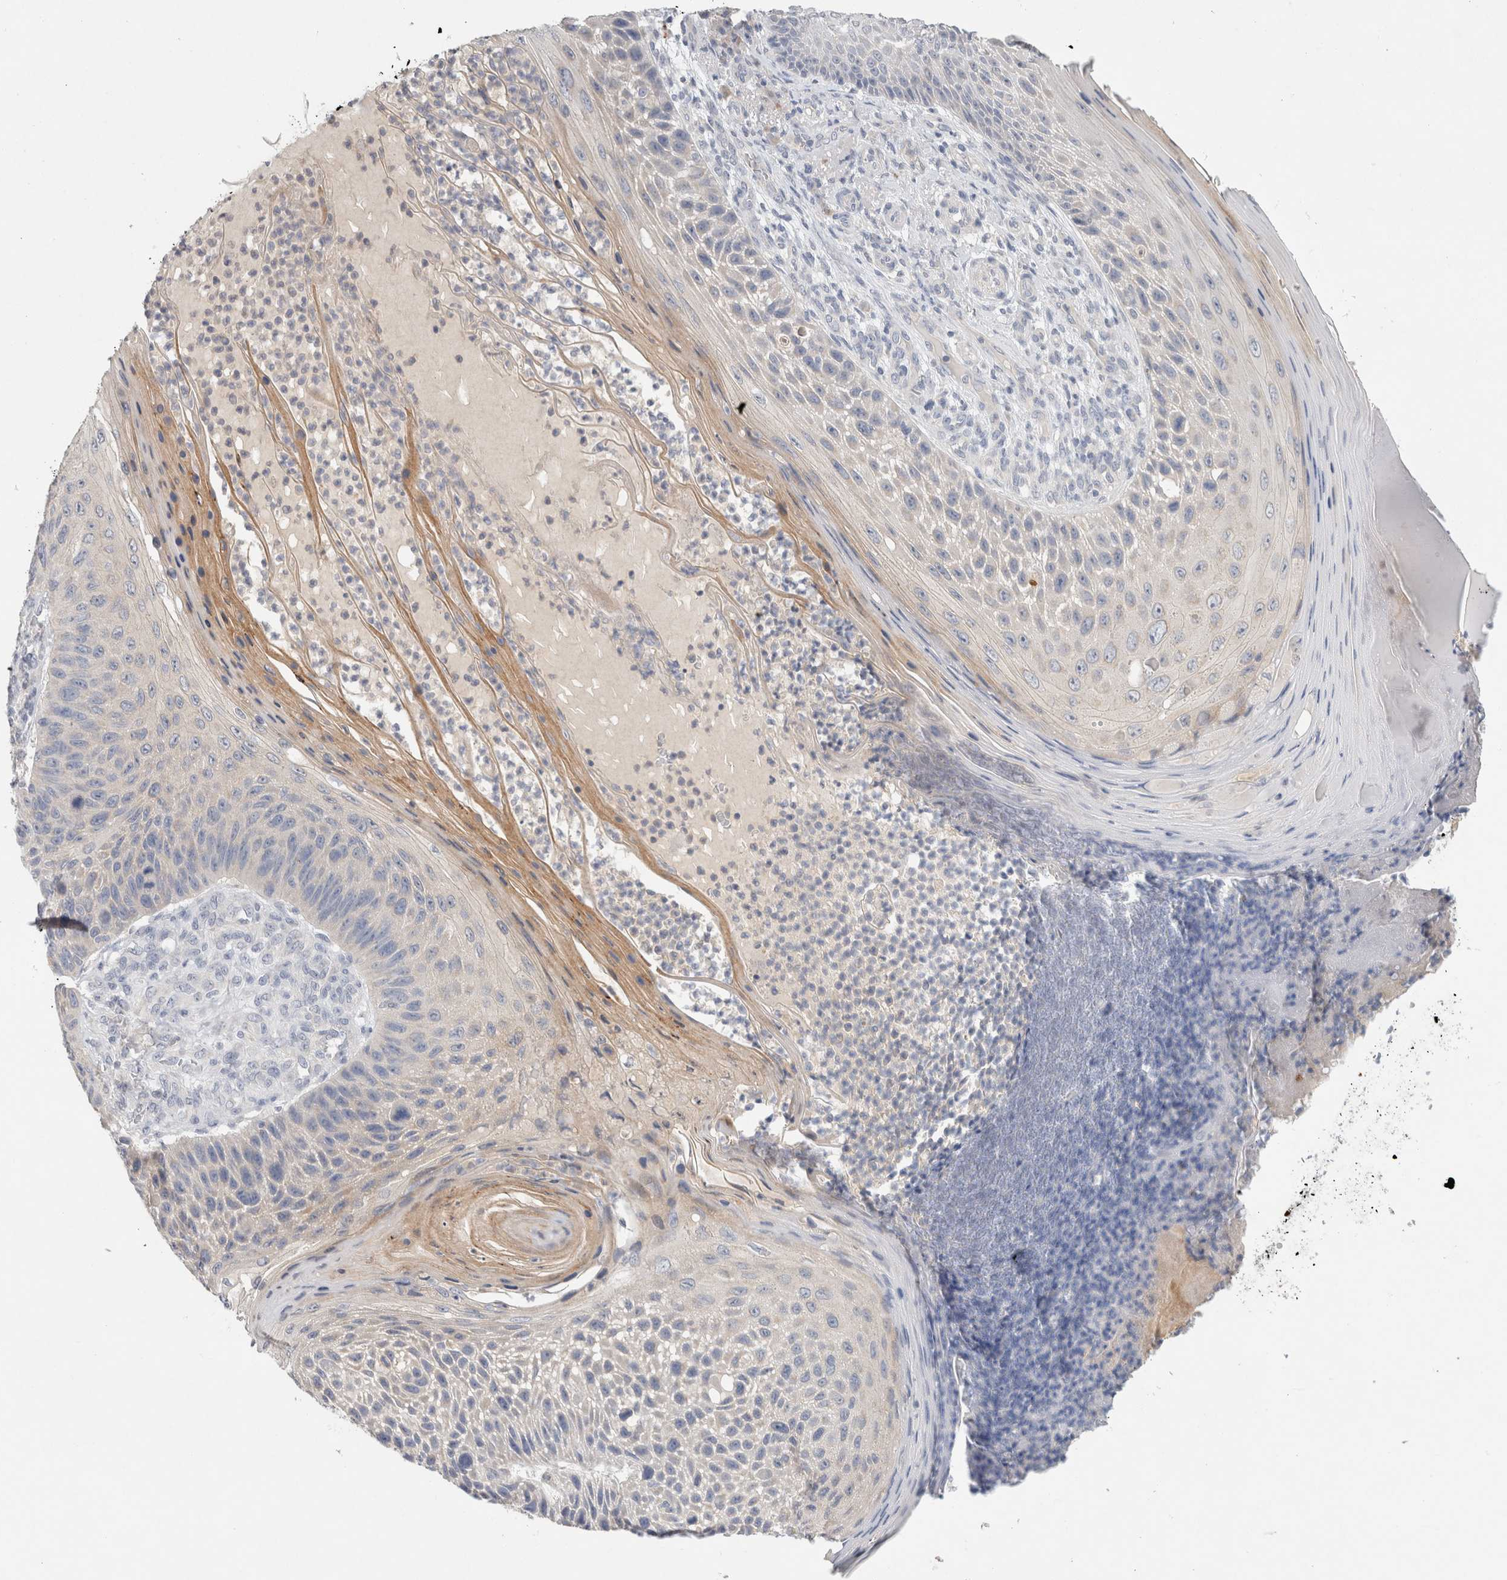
{"staining": {"intensity": "negative", "quantity": "none", "location": "none"}, "tissue": "skin cancer", "cell_type": "Tumor cells", "image_type": "cancer", "snomed": [{"axis": "morphology", "description": "Squamous cell carcinoma, NOS"}, {"axis": "topography", "description": "Skin"}], "caption": "Skin cancer (squamous cell carcinoma) was stained to show a protein in brown. There is no significant staining in tumor cells. (DAB (3,3'-diaminobenzidine) IHC visualized using brightfield microscopy, high magnification).", "gene": "MPP2", "patient": {"sex": "female", "age": 88}}